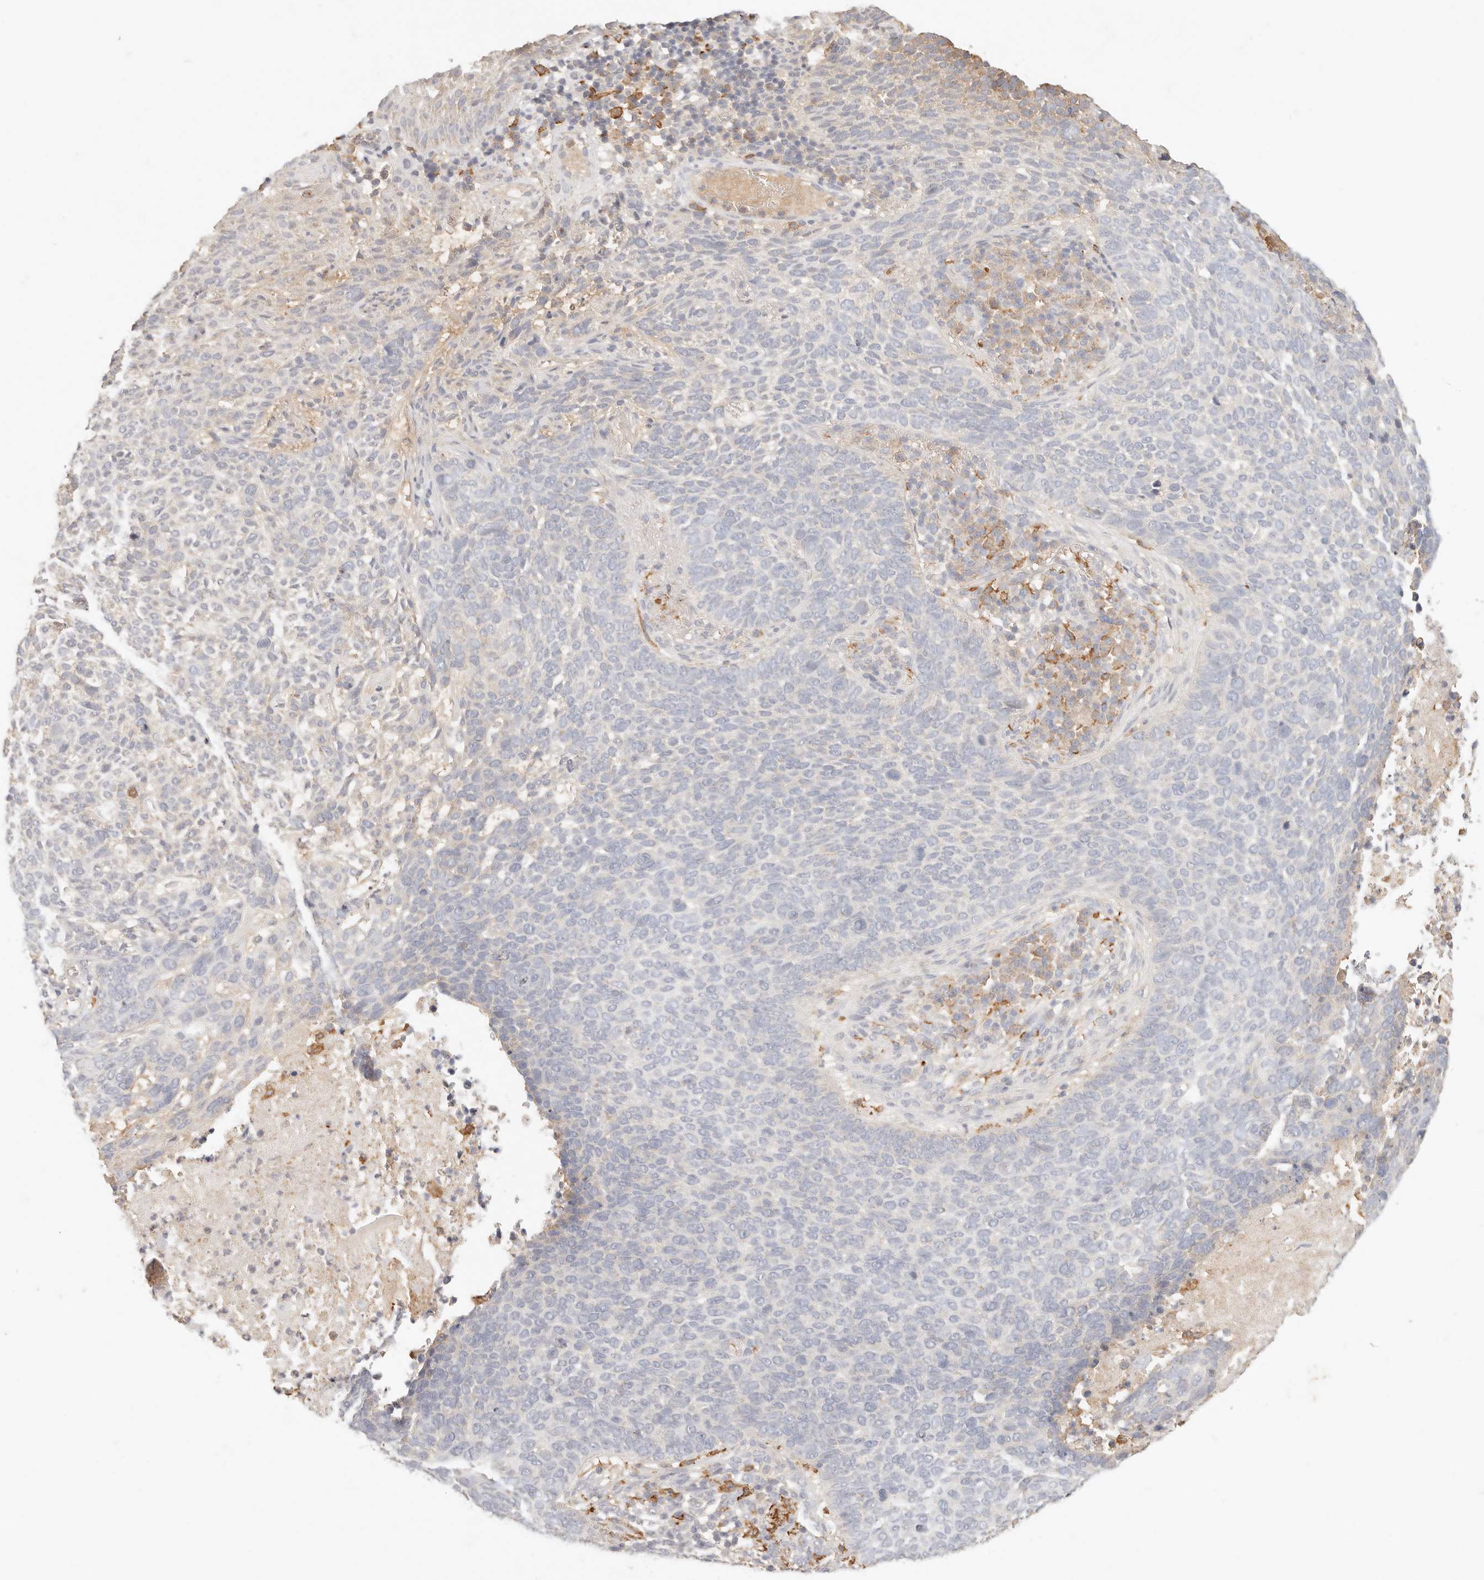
{"staining": {"intensity": "negative", "quantity": "none", "location": "none"}, "tissue": "skin cancer", "cell_type": "Tumor cells", "image_type": "cancer", "snomed": [{"axis": "morphology", "description": "Basal cell carcinoma"}, {"axis": "topography", "description": "Skin"}], "caption": "Immunohistochemistry histopathology image of neoplastic tissue: skin basal cell carcinoma stained with DAB (3,3'-diaminobenzidine) demonstrates no significant protein positivity in tumor cells.", "gene": "HK2", "patient": {"sex": "female", "age": 64}}